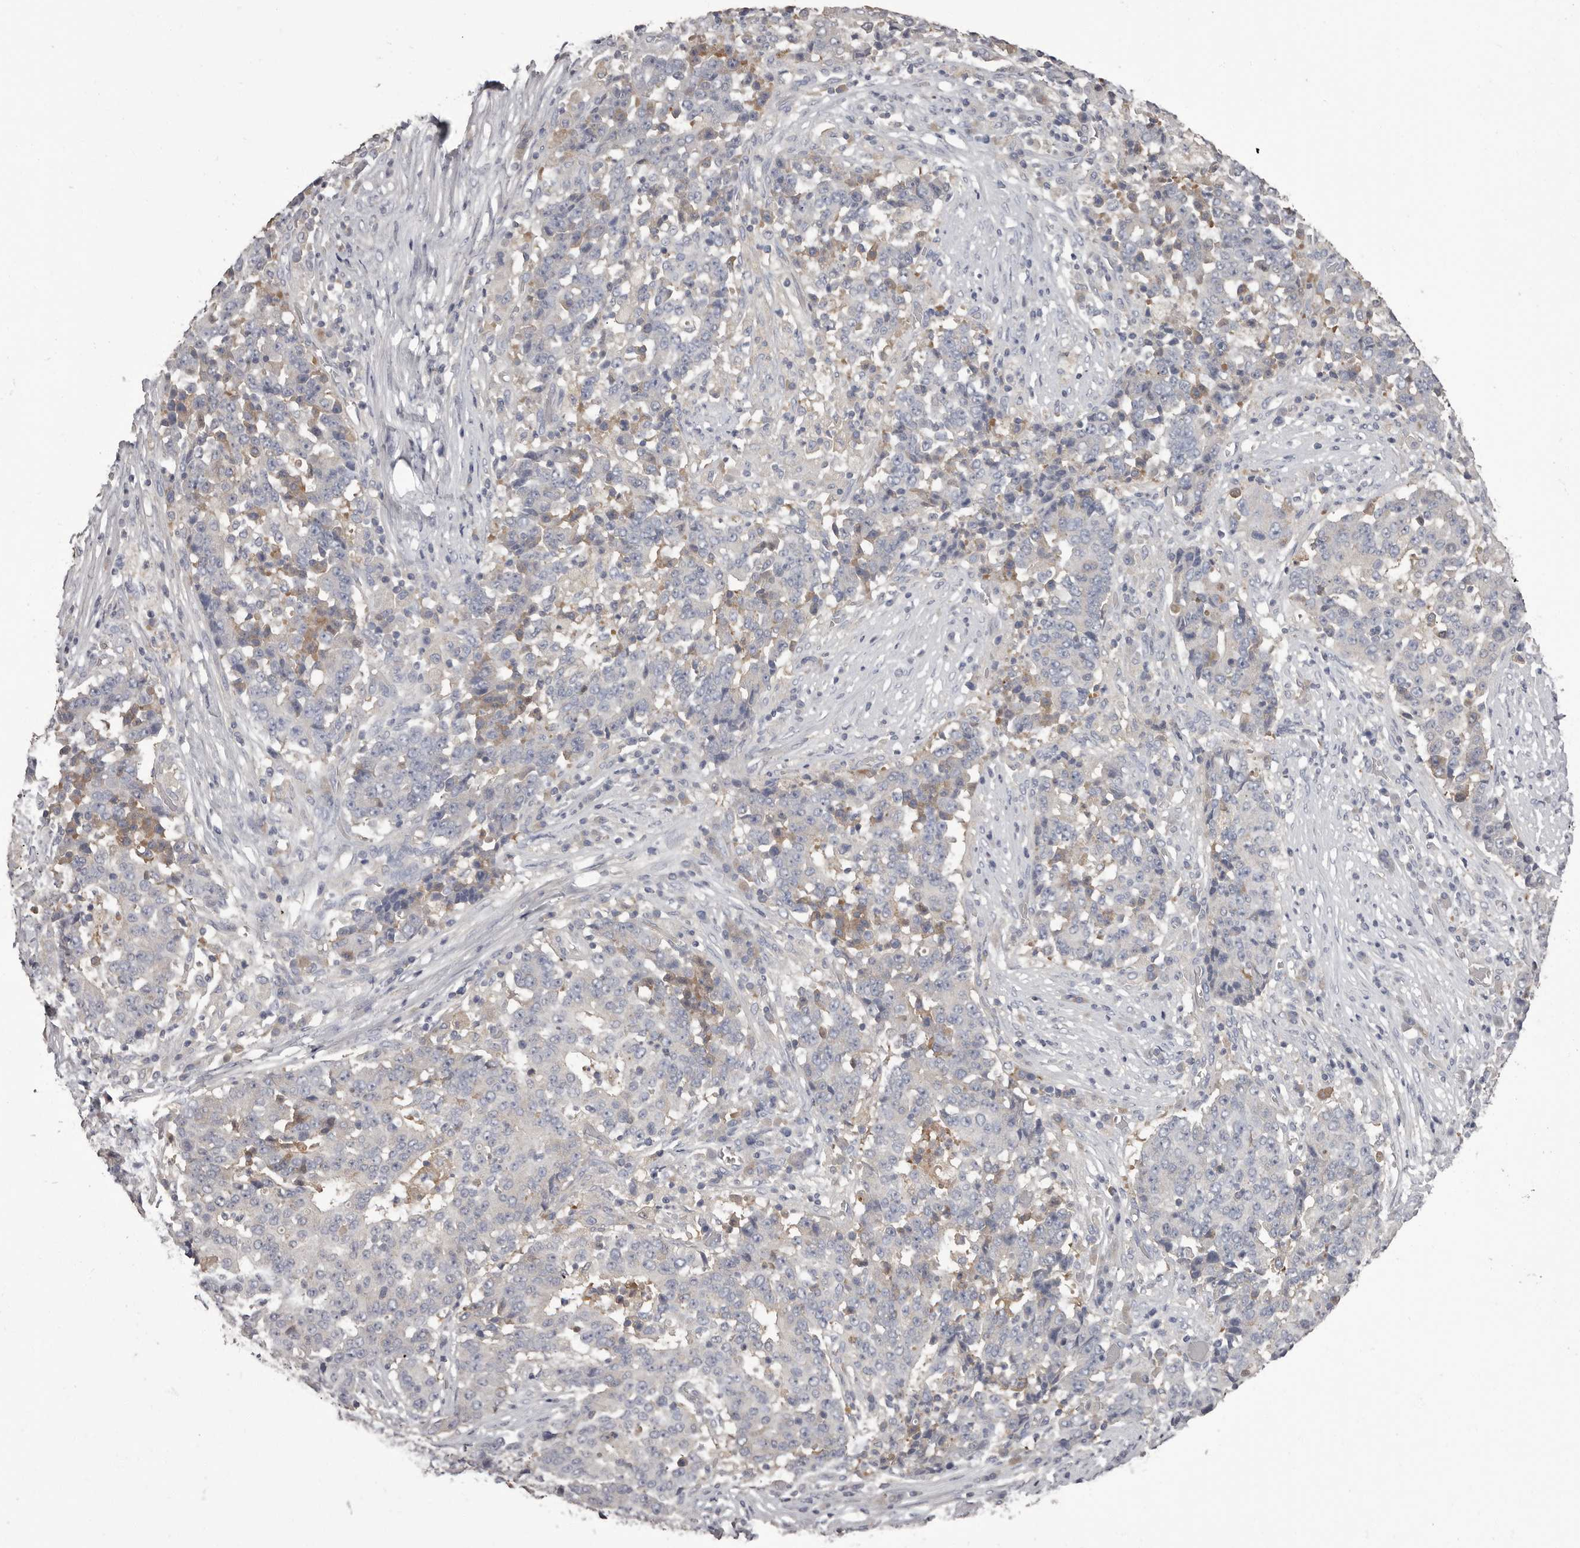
{"staining": {"intensity": "negative", "quantity": "none", "location": "none"}, "tissue": "stomach cancer", "cell_type": "Tumor cells", "image_type": "cancer", "snomed": [{"axis": "morphology", "description": "Adenocarcinoma, NOS"}, {"axis": "topography", "description": "Stomach"}], "caption": "Stomach cancer (adenocarcinoma) was stained to show a protein in brown. There is no significant positivity in tumor cells.", "gene": "APEH", "patient": {"sex": "male", "age": 59}}